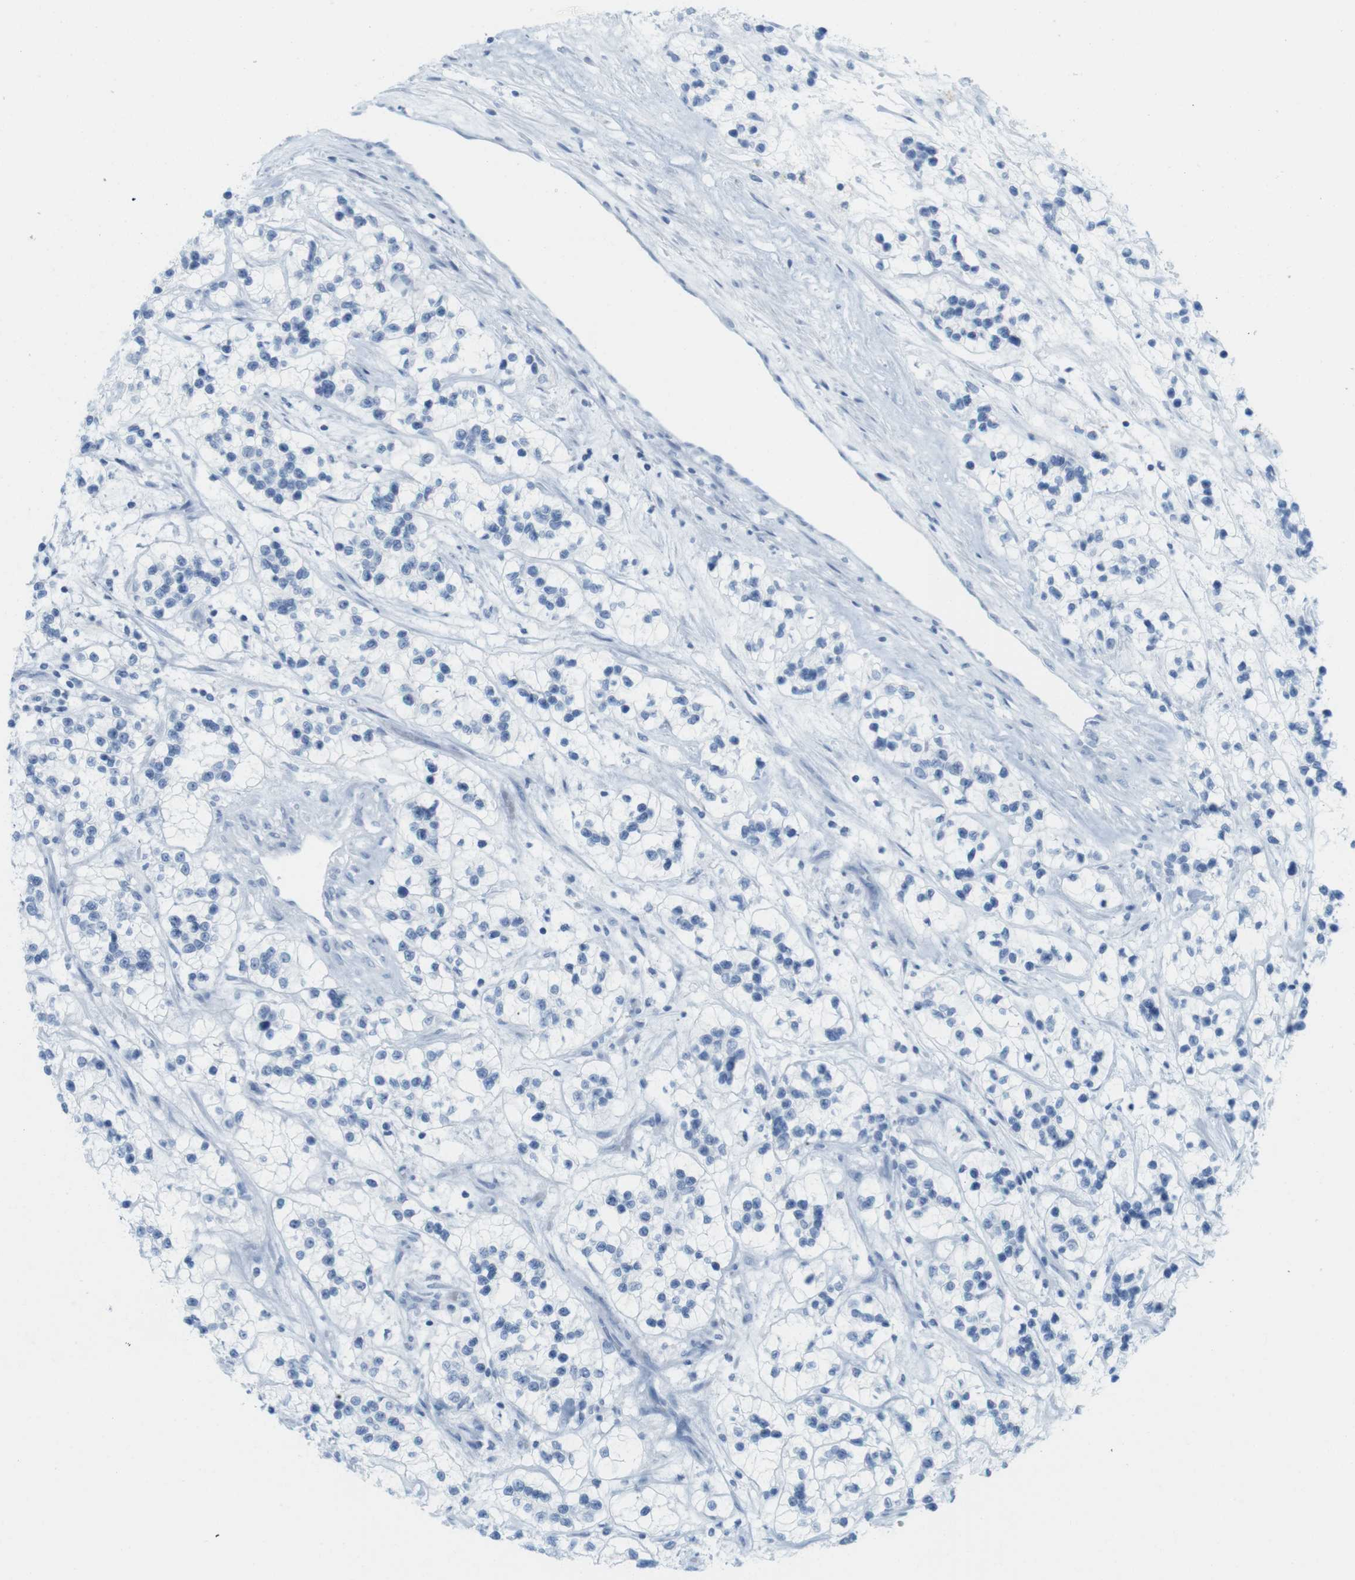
{"staining": {"intensity": "negative", "quantity": "none", "location": "none"}, "tissue": "renal cancer", "cell_type": "Tumor cells", "image_type": "cancer", "snomed": [{"axis": "morphology", "description": "Adenocarcinoma, NOS"}, {"axis": "topography", "description": "Kidney"}], "caption": "IHC of adenocarcinoma (renal) exhibits no positivity in tumor cells.", "gene": "TNNT2", "patient": {"sex": "female", "age": 57}}